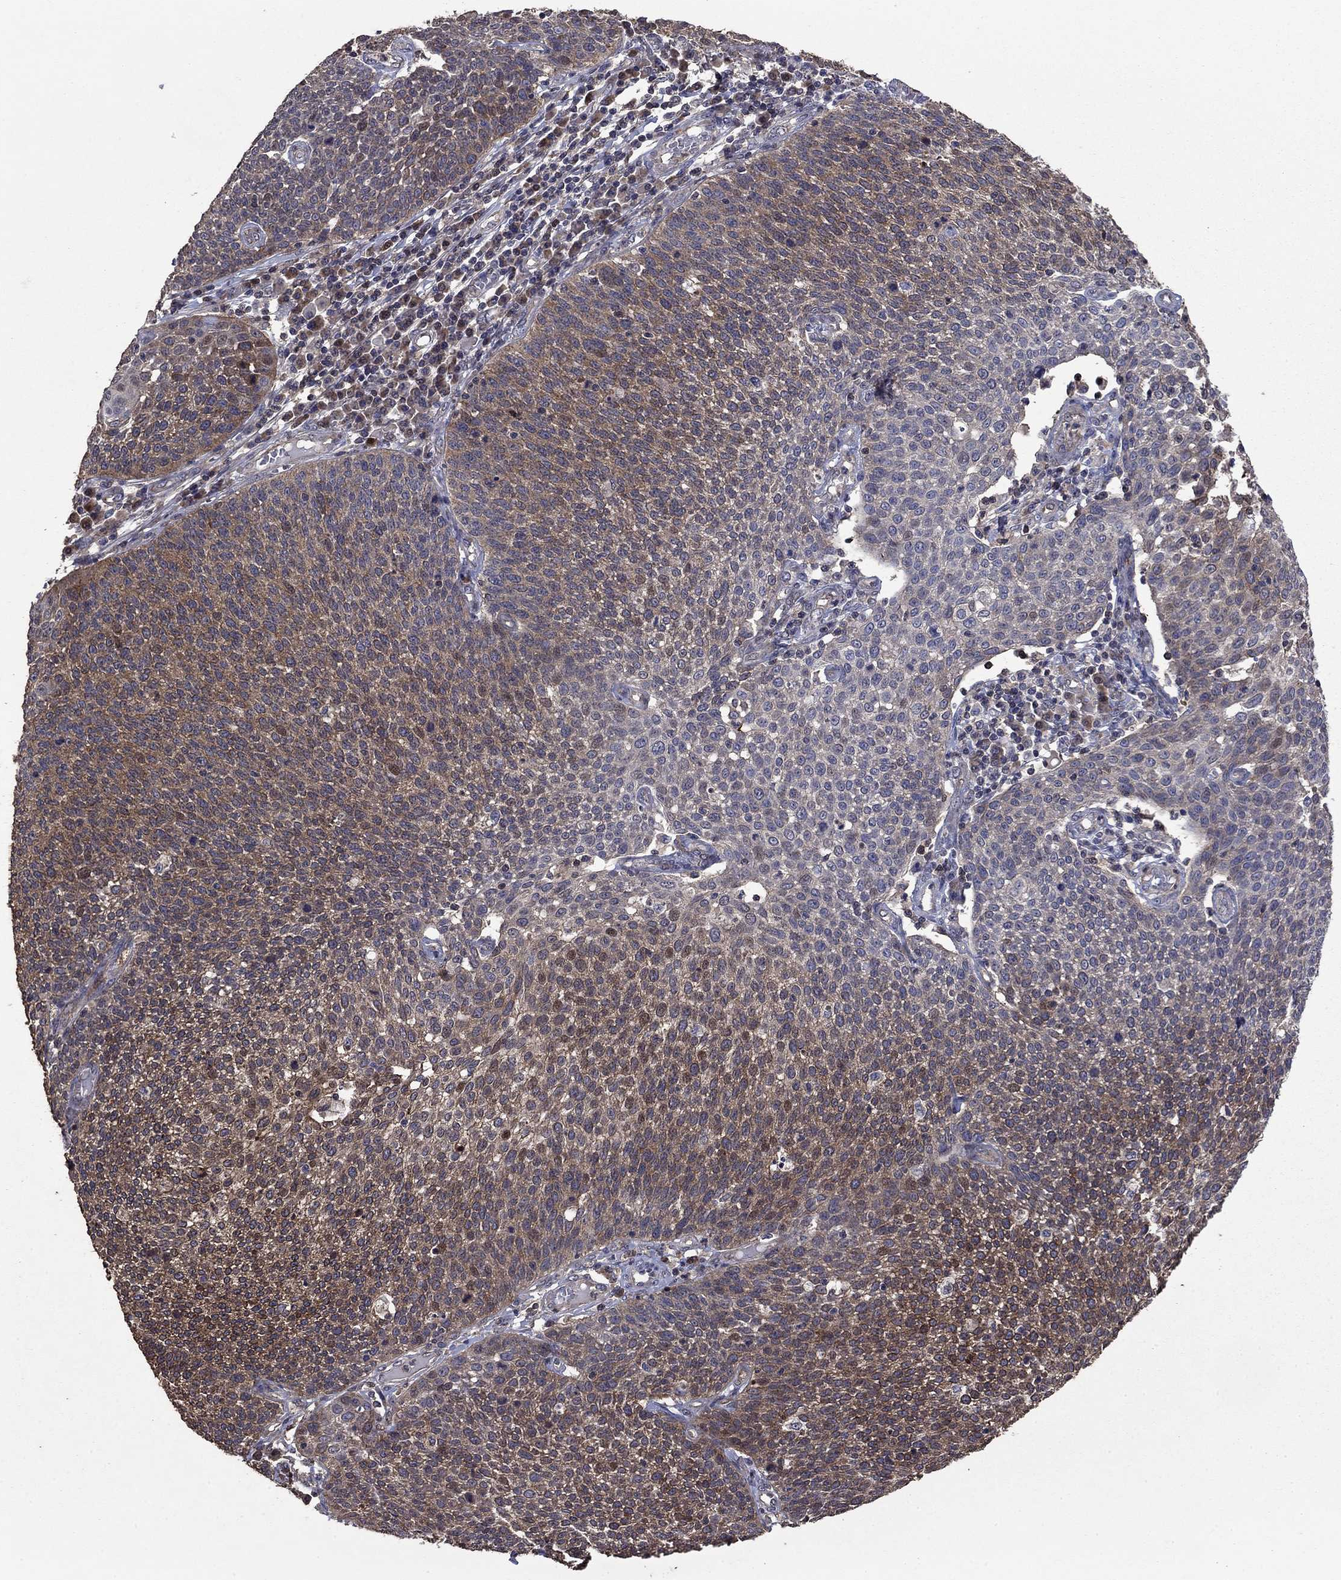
{"staining": {"intensity": "weak", "quantity": "25%-75%", "location": "cytoplasmic/membranous"}, "tissue": "cervical cancer", "cell_type": "Tumor cells", "image_type": "cancer", "snomed": [{"axis": "morphology", "description": "Squamous cell carcinoma, NOS"}, {"axis": "topography", "description": "Cervix"}], "caption": "Protein expression analysis of cervical cancer demonstrates weak cytoplasmic/membranous expression in approximately 25%-75% of tumor cells.", "gene": "DVL1", "patient": {"sex": "female", "age": 34}}